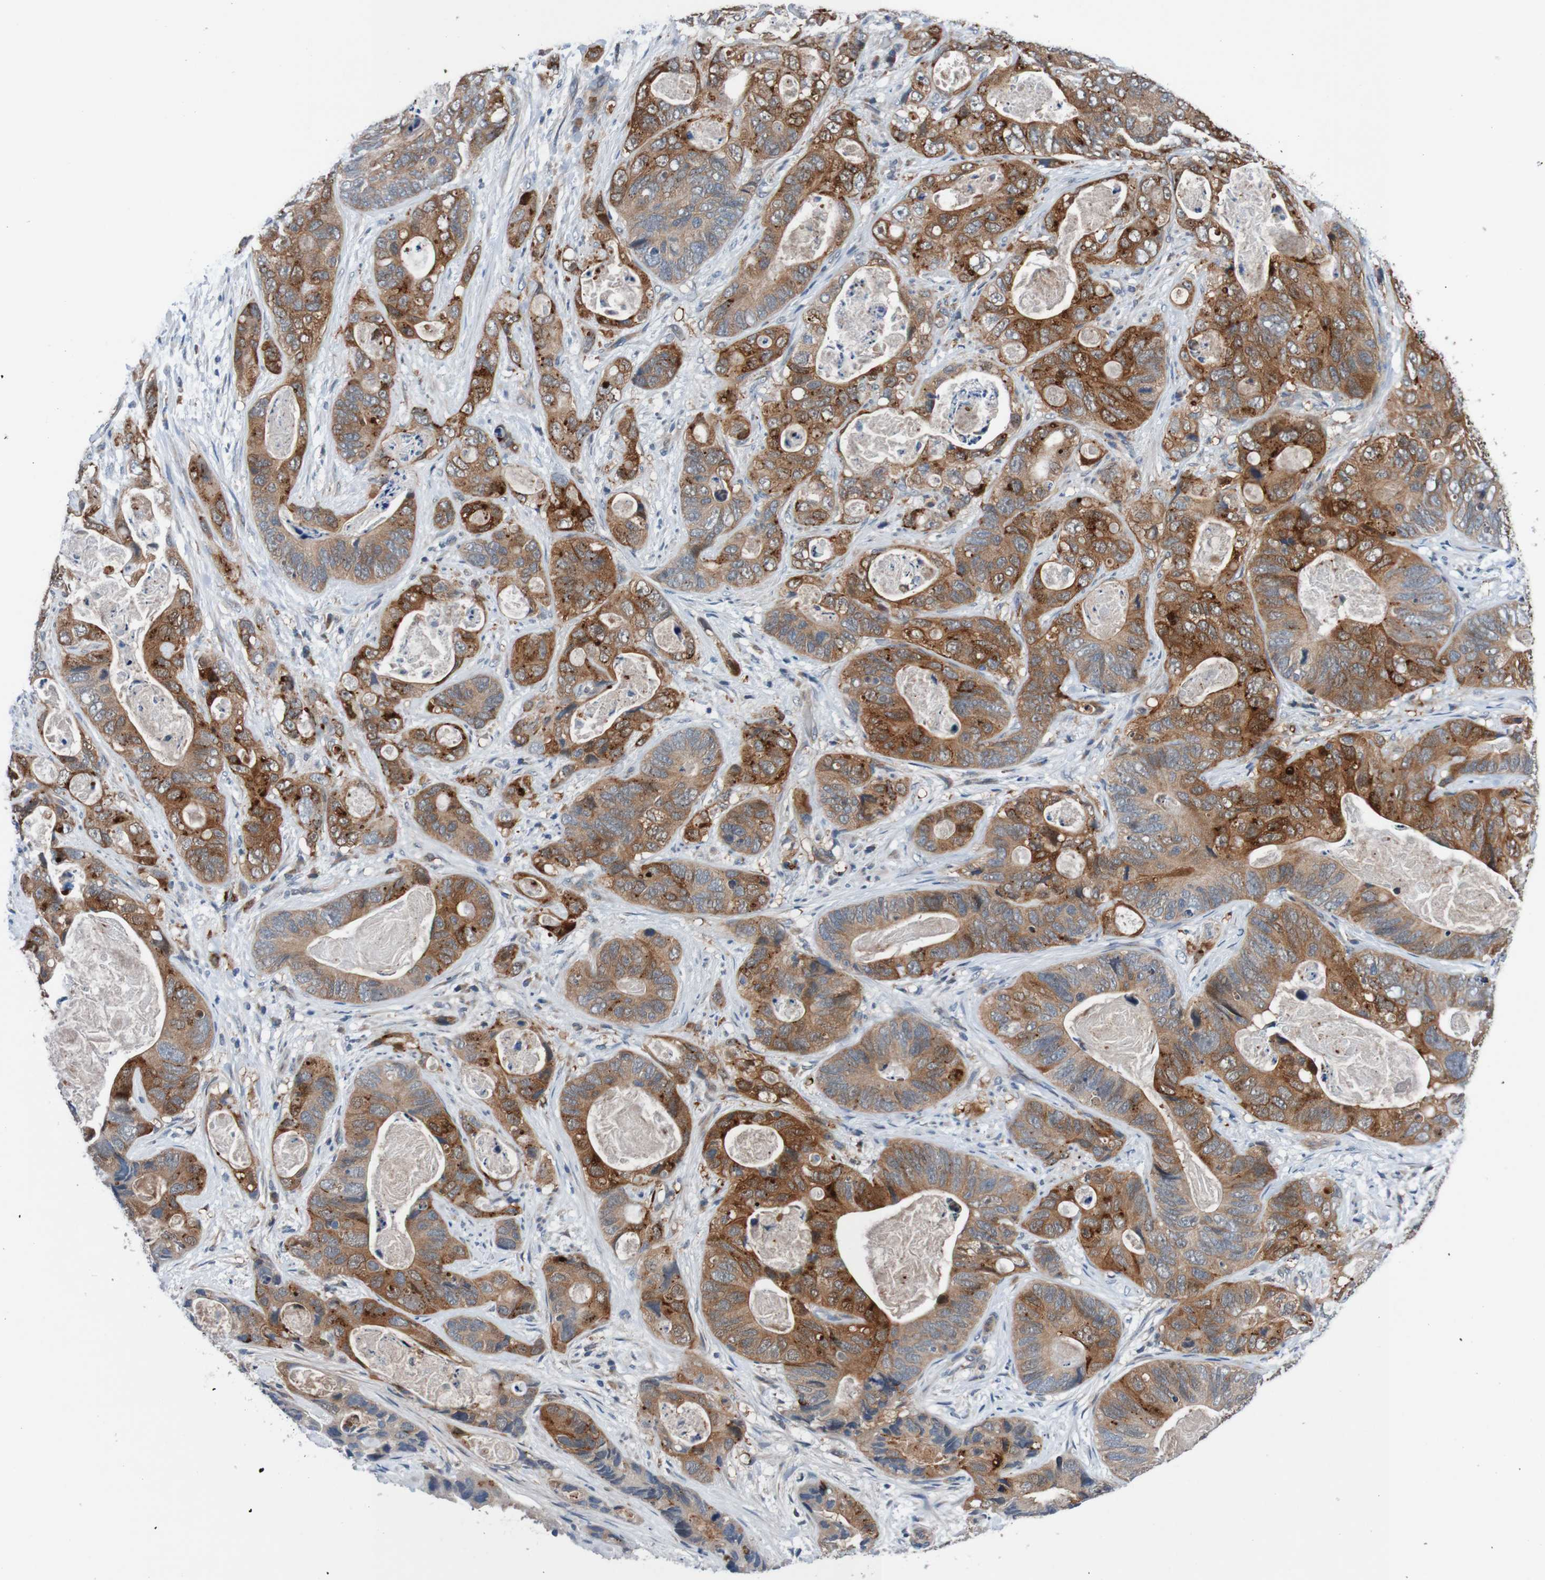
{"staining": {"intensity": "strong", "quantity": "25%-75%", "location": "cytoplasmic/membranous"}, "tissue": "stomach cancer", "cell_type": "Tumor cells", "image_type": "cancer", "snomed": [{"axis": "morphology", "description": "Adenocarcinoma, NOS"}, {"axis": "topography", "description": "Stomach"}], "caption": "Immunohistochemical staining of human stomach cancer (adenocarcinoma) shows strong cytoplasmic/membranous protein positivity in about 25%-75% of tumor cells. (Stains: DAB in brown, nuclei in blue, Microscopy: brightfield microscopy at high magnification).", "gene": "CPED1", "patient": {"sex": "female", "age": 89}}